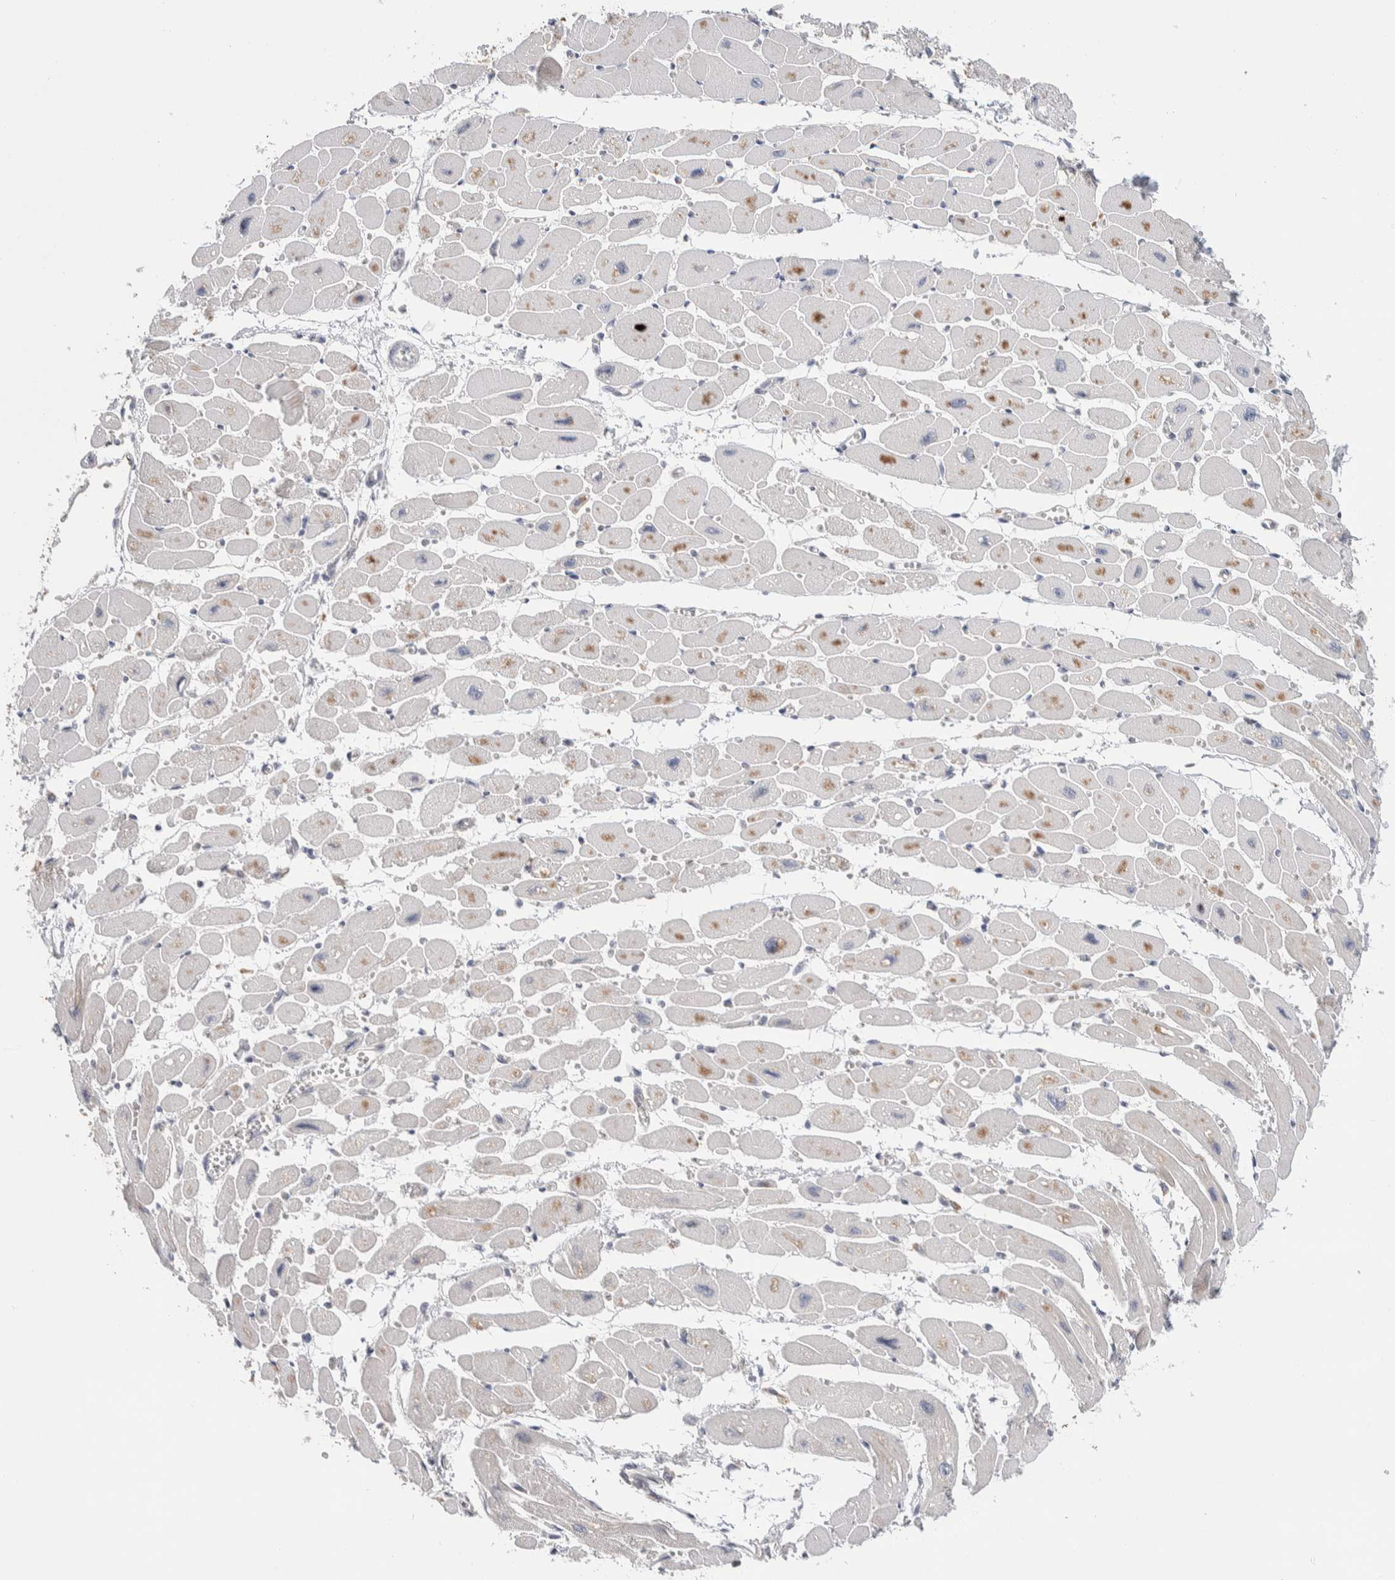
{"staining": {"intensity": "moderate", "quantity": "<25%", "location": "cytoplasmic/membranous"}, "tissue": "heart muscle", "cell_type": "Cardiomyocytes", "image_type": "normal", "snomed": [{"axis": "morphology", "description": "Normal tissue, NOS"}, {"axis": "topography", "description": "Heart"}], "caption": "Immunohistochemistry (IHC) staining of unremarkable heart muscle, which displays low levels of moderate cytoplasmic/membranous positivity in approximately <25% of cardiomyocytes indicating moderate cytoplasmic/membranous protein staining. The staining was performed using DAB (brown) for protein detection and nuclei were counterstained in hematoxylin (blue).", "gene": "RUSF1", "patient": {"sex": "female", "age": 54}}